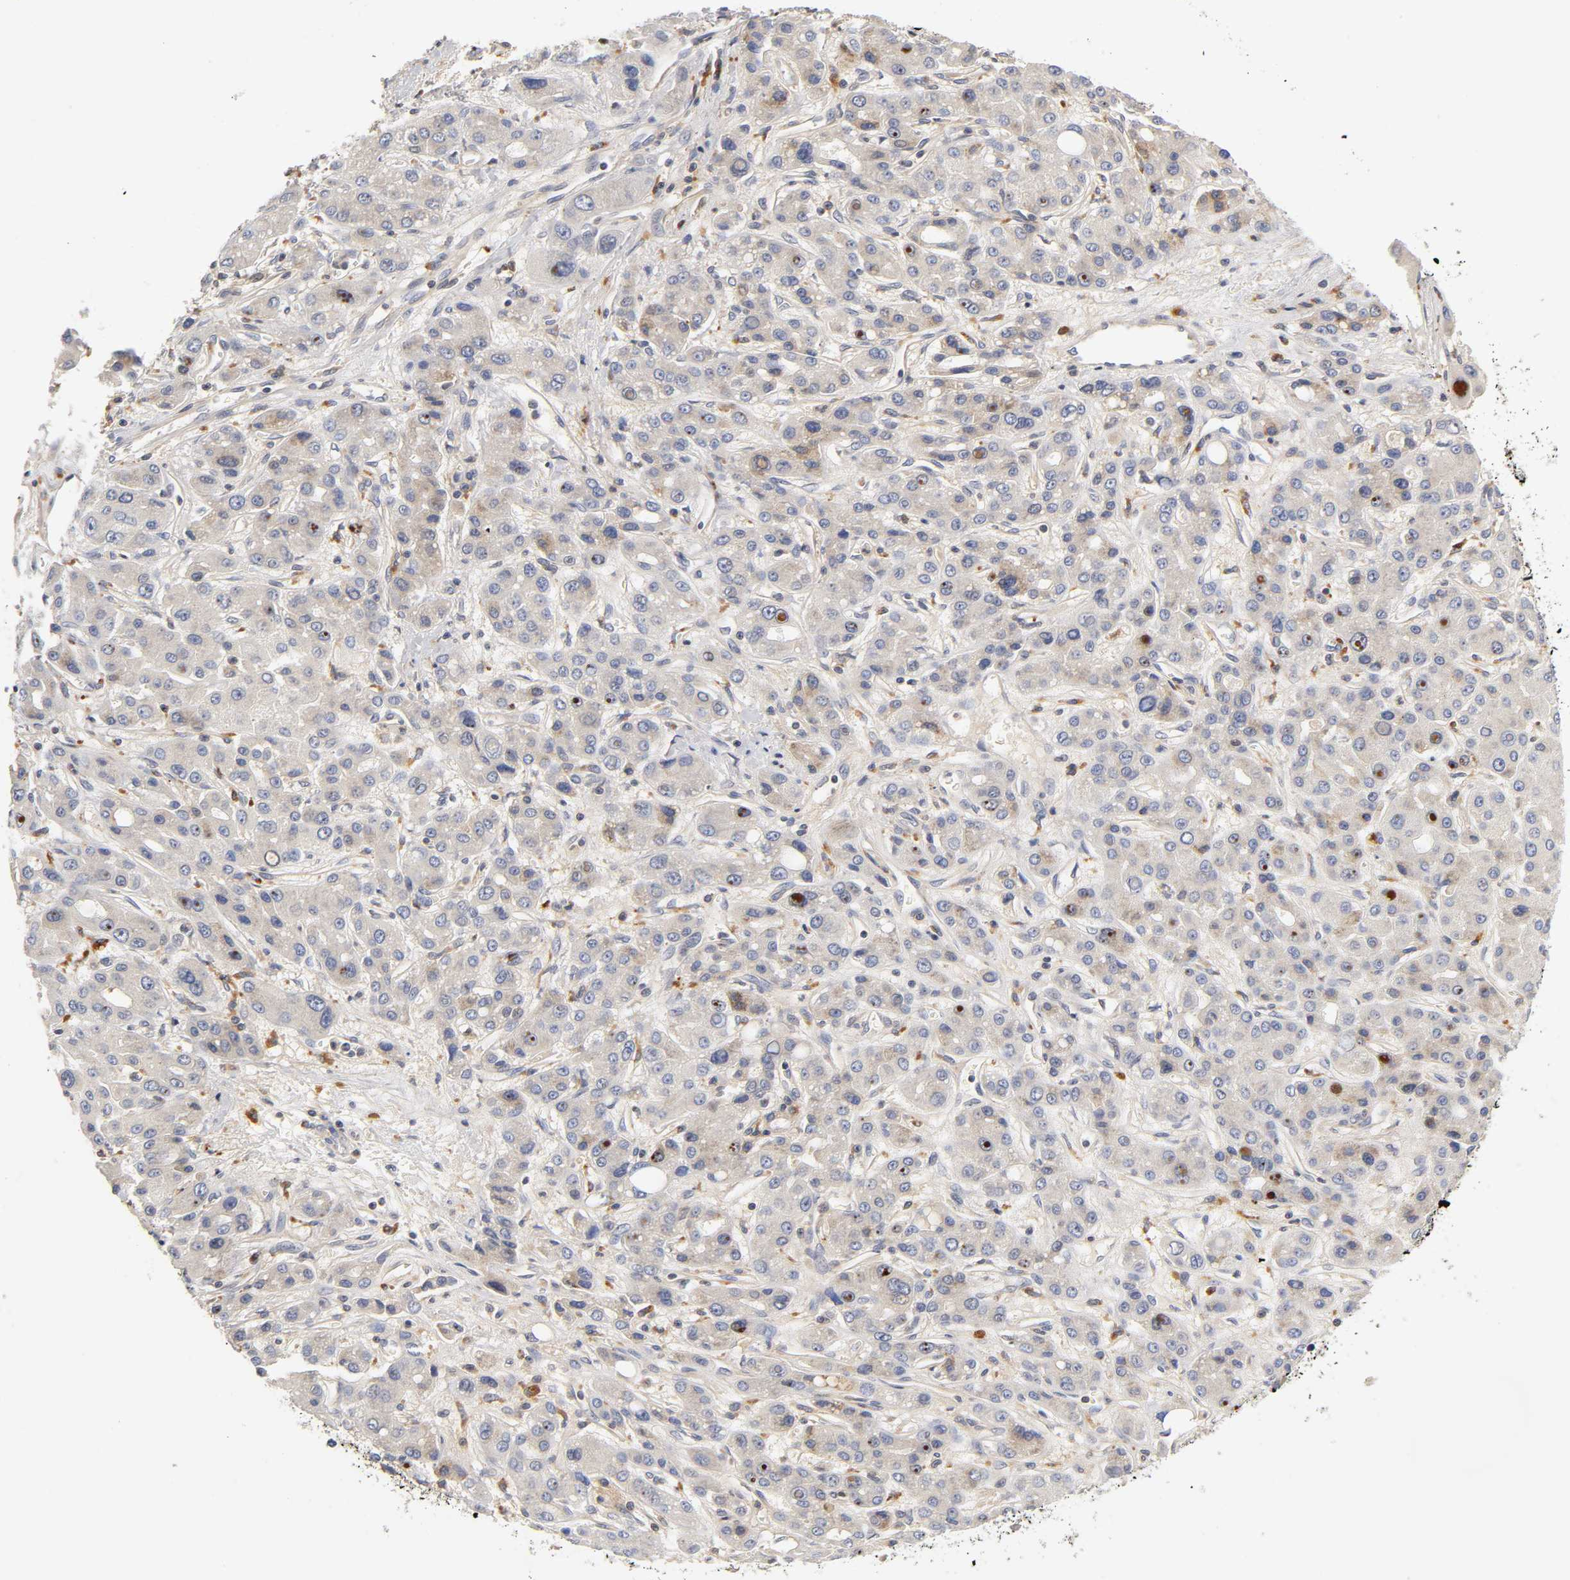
{"staining": {"intensity": "weak", "quantity": "25%-75%", "location": "cytoplasmic/membranous"}, "tissue": "liver cancer", "cell_type": "Tumor cells", "image_type": "cancer", "snomed": [{"axis": "morphology", "description": "Carcinoma, Hepatocellular, NOS"}, {"axis": "topography", "description": "Liver"}], "caption": "IHC micrograph of hepatocellular carcinoma (liver) stained for a protein (brown), which exhibits low levels of weak cytoplasmic/membranous expression in about 25%-75% of tumor cells.", "gene": "RHOA", "patient": {"sex": "male", "age": 55}}